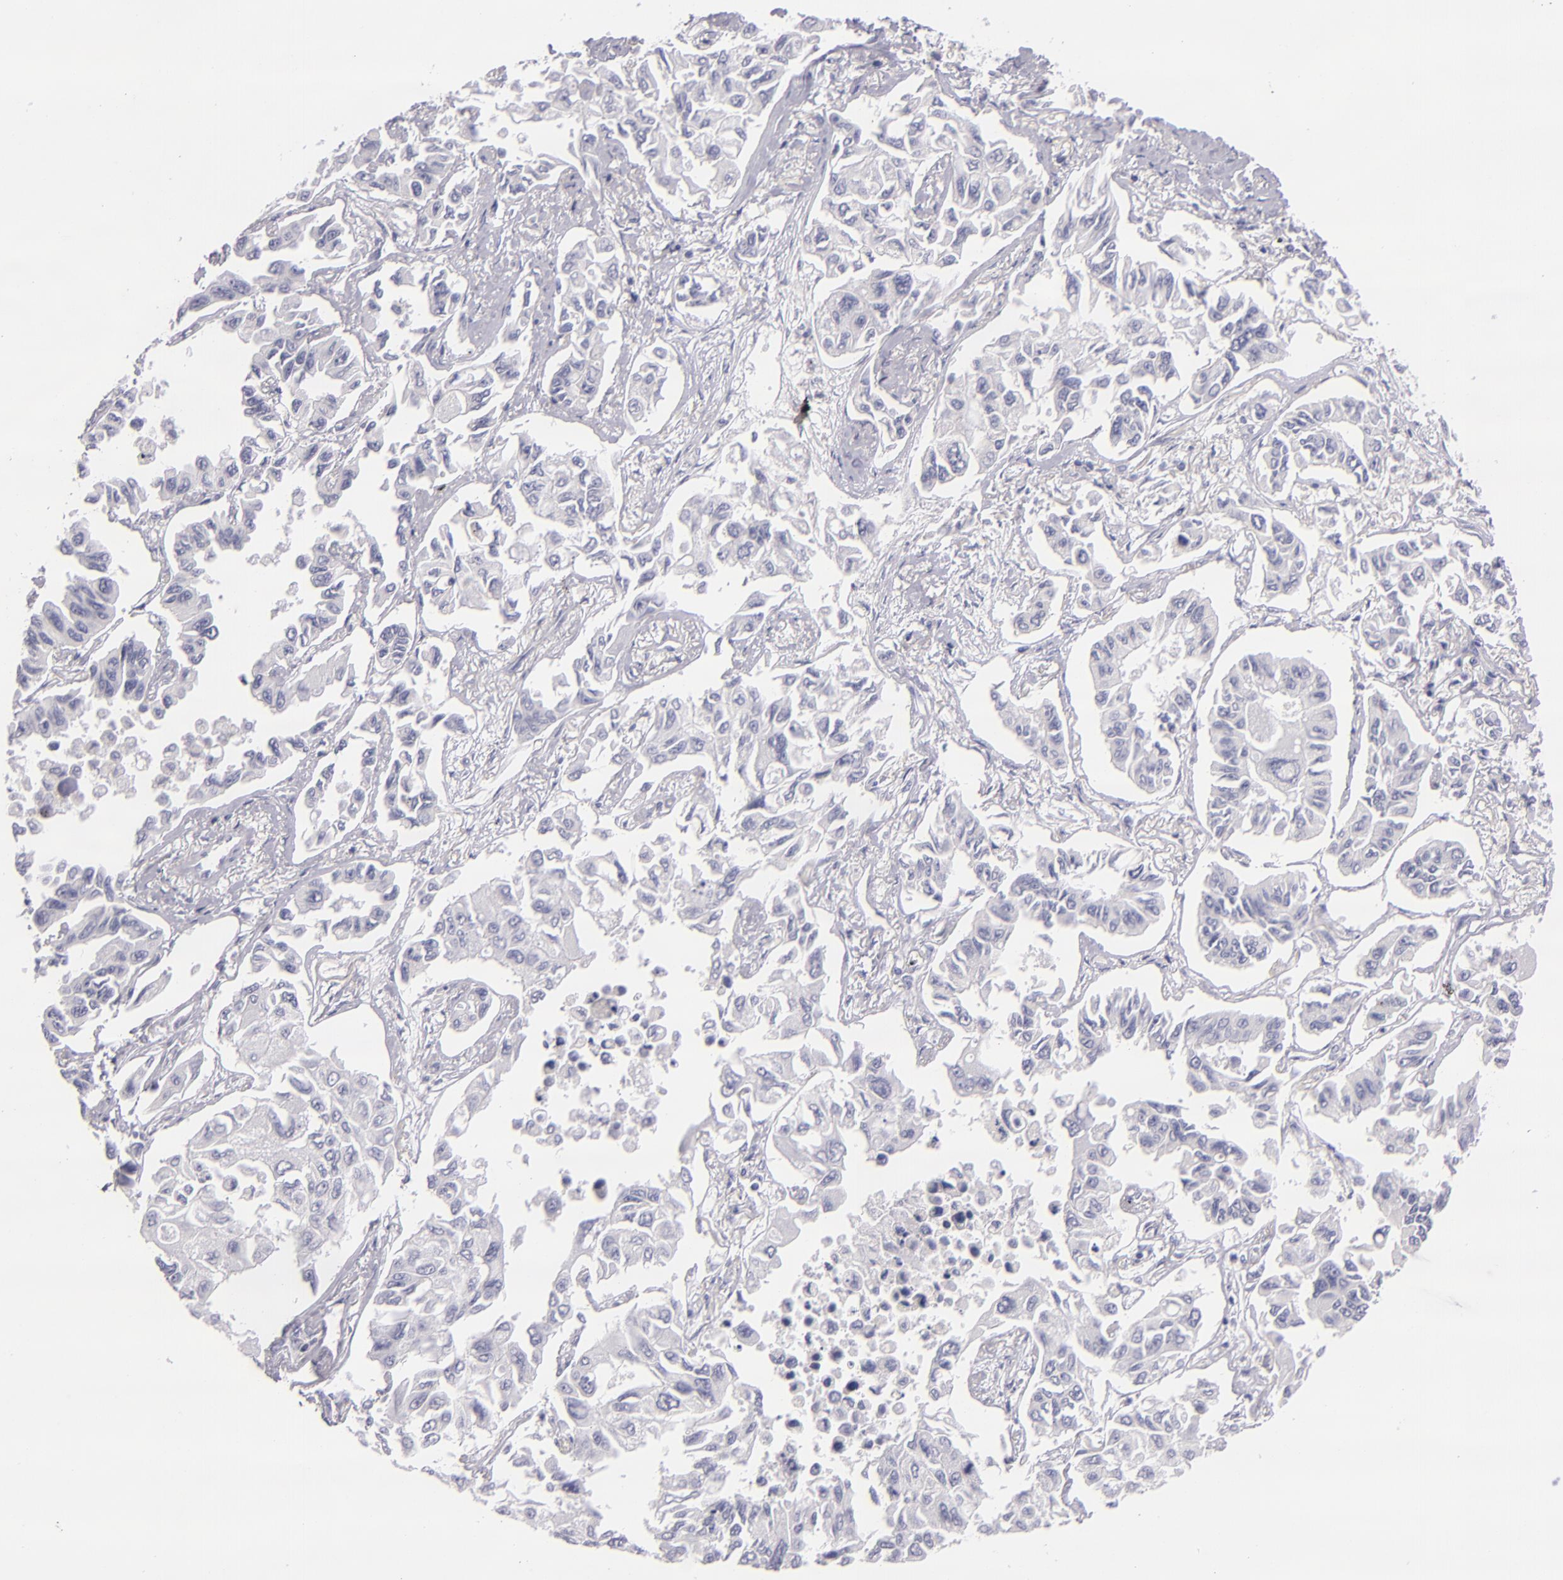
{"staining": {"intensity": "negative", "quantity": "none", "location": "none"}, "tissue": "lung cancer", "cell_type": "Tumor cells", "image_type": "cancer", "snomed": [{"axis": "morphology", "description": "Adenocarcinoma, NOS"}, {"axis": "topography", "description": "Lung"}], "caption": "An image of human lung adenocarcinoma is negative for staining in tumor cells. Nuclei are stained in blue.", "gene": "CD48", "patient": {"sex": "male", "age": 64}}